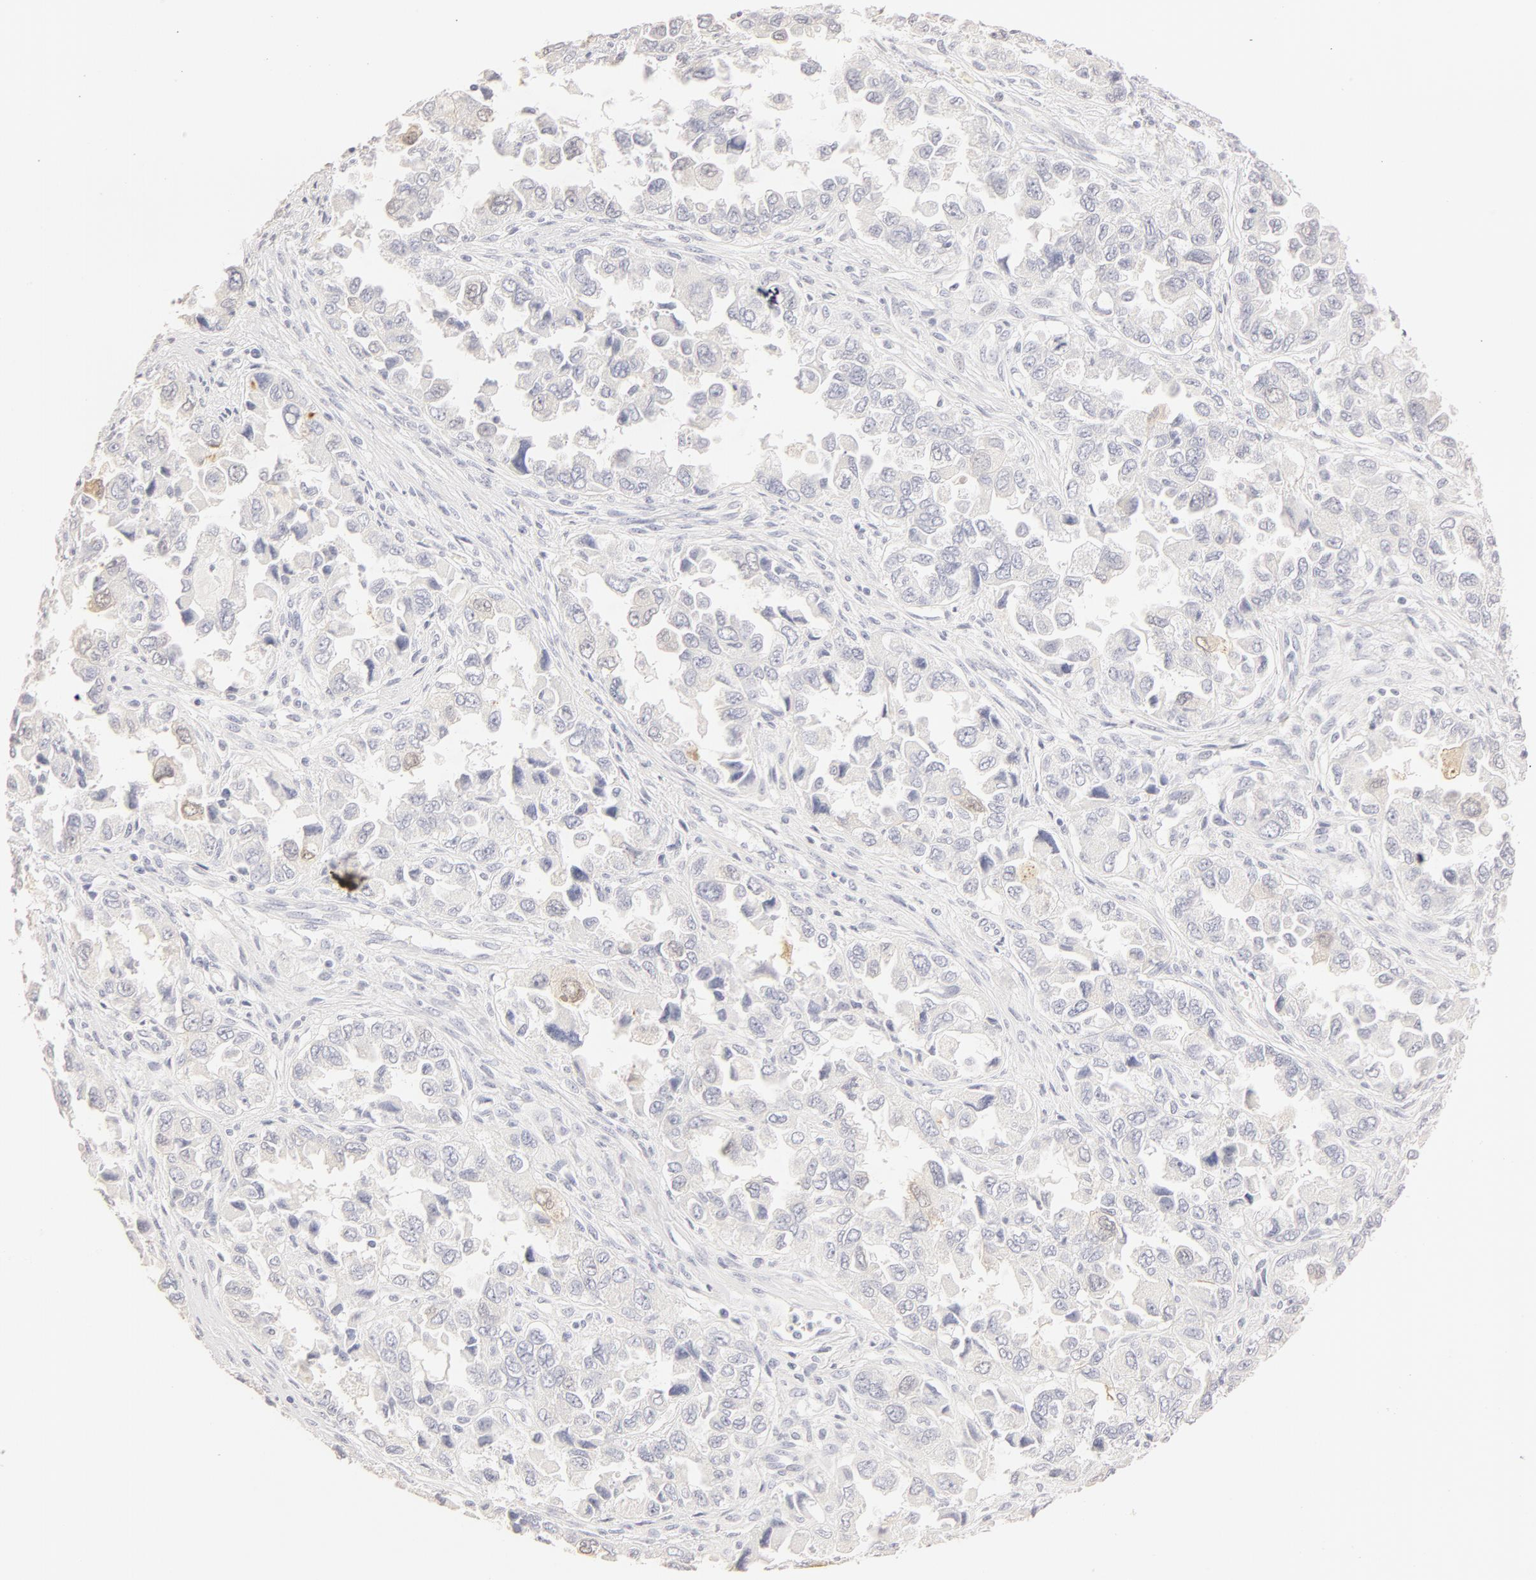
{"staining": {"intensity": "negative", "quantity": "none", "location": "none"}, "tissue": "ovarian cancer", "cell_type": "Tumor cells", "image_type": "cancer", "snomed": [{"axis": "morphology", "description": "Cystadenocarcinoma, serous, NOS"}, {"axis": "topography", "description": "Ovary"}], "caption": "This is an immunohistochemistry (IHC) photomicrograph of human ovarian serous cystadenocarcinoma. There is no expression in tumor cells.", "gene": "LGALS7B", "patient": {"sex": "female", "age": 84}}